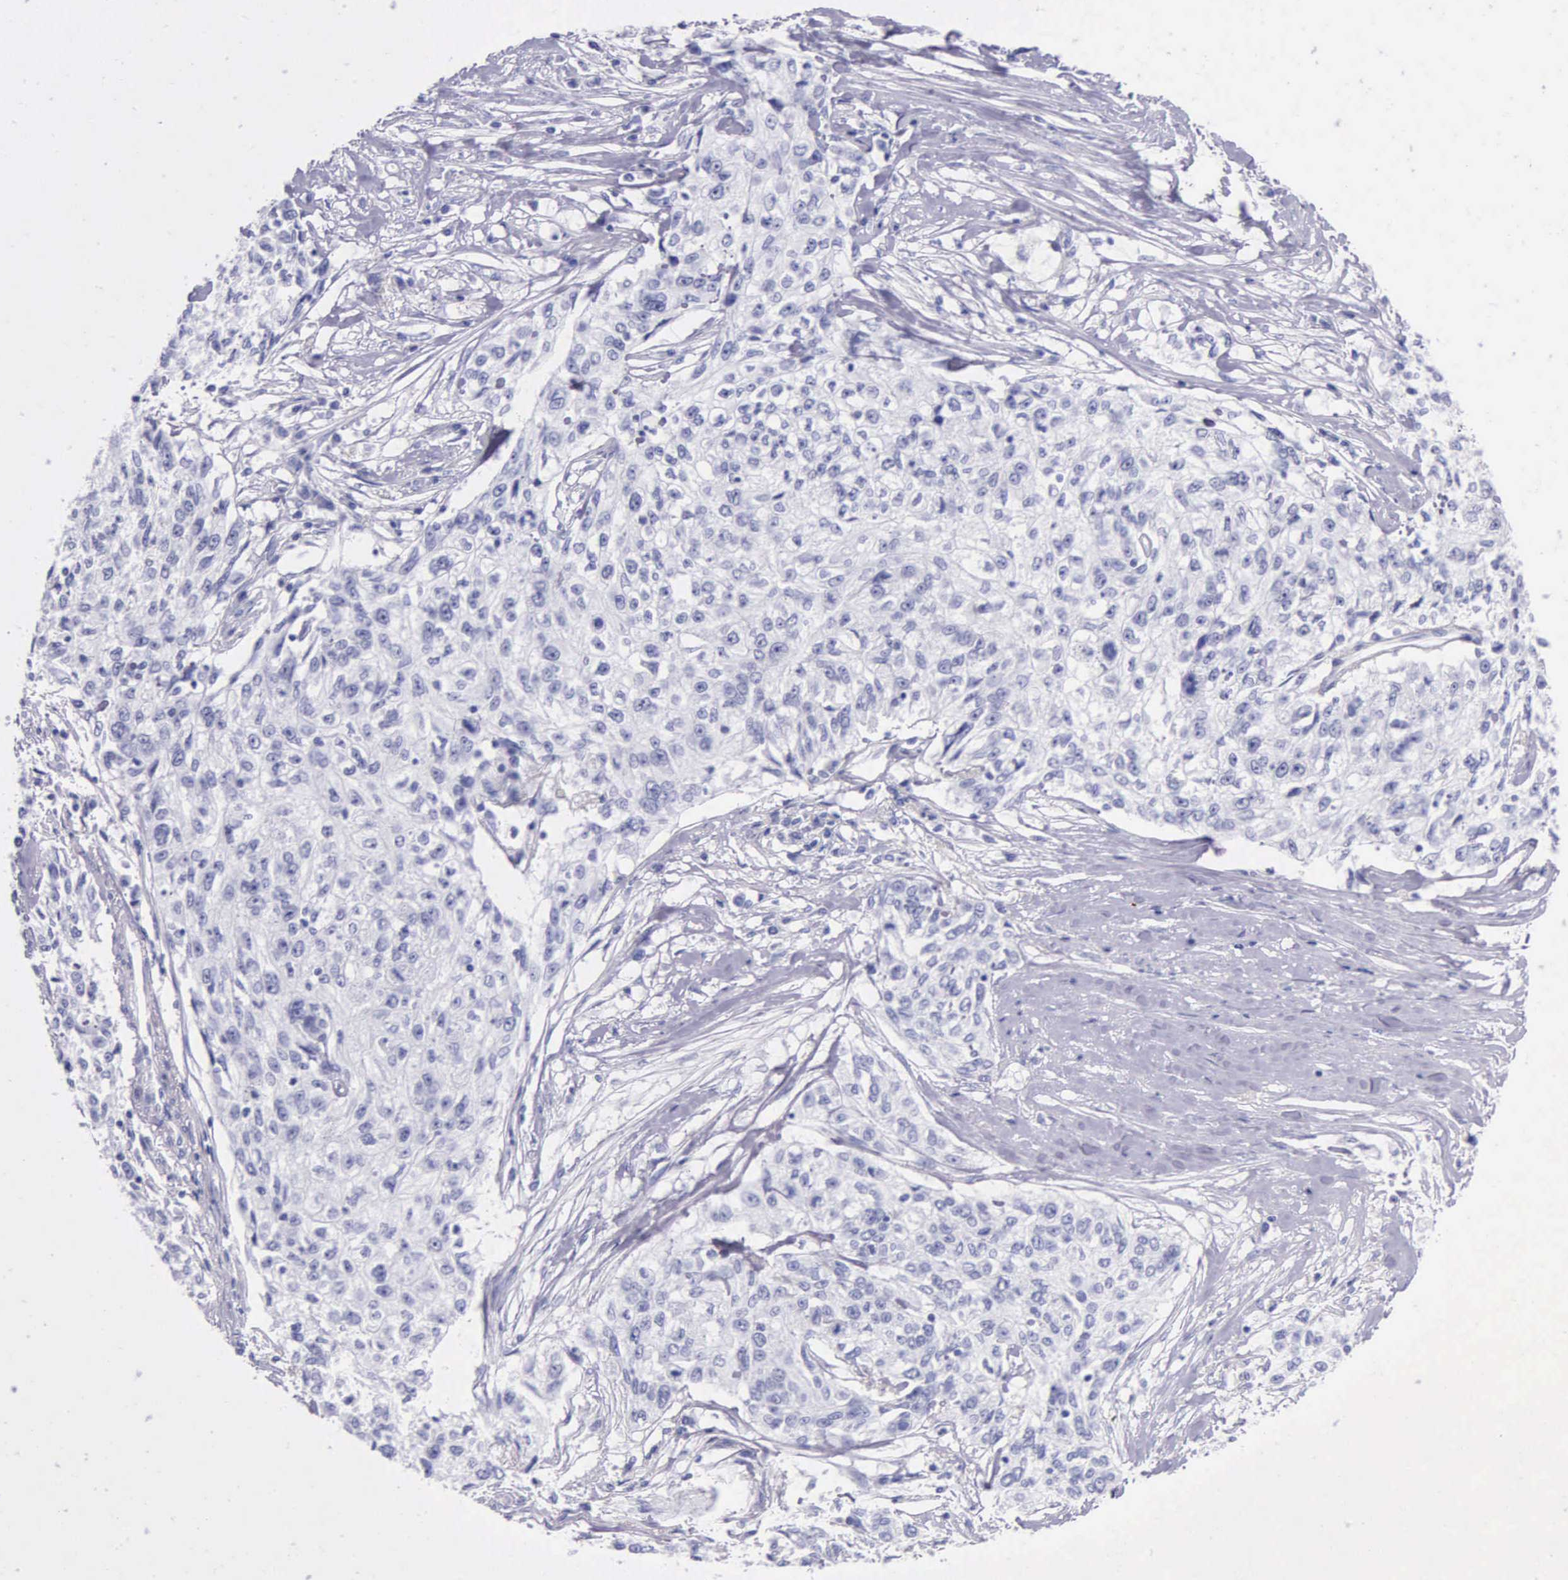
{"staining": {"intensity": "negative", "quantity": "none", "location": "none"}, "tissue": "cervical cancer", "cell_type": "Tumor cells", "image_type": "cancer", "snomed": [{"axis": "morphology", "description": "Squamous cell carcinoma, NOS"}, {"axis": "topography", "description": "Cervix"}], "caption": "IHC image of neoplastic tissue: human cervical cancer (squamous cell carcinoma) stained with DAB reveals no significant protein staining in tumor cells. (DAB (3,3'-diaminobenzidine) immunohistochemistry, high magnification).", "gene": "KLK3", "patient": {"sex": "female", "age": 57}}